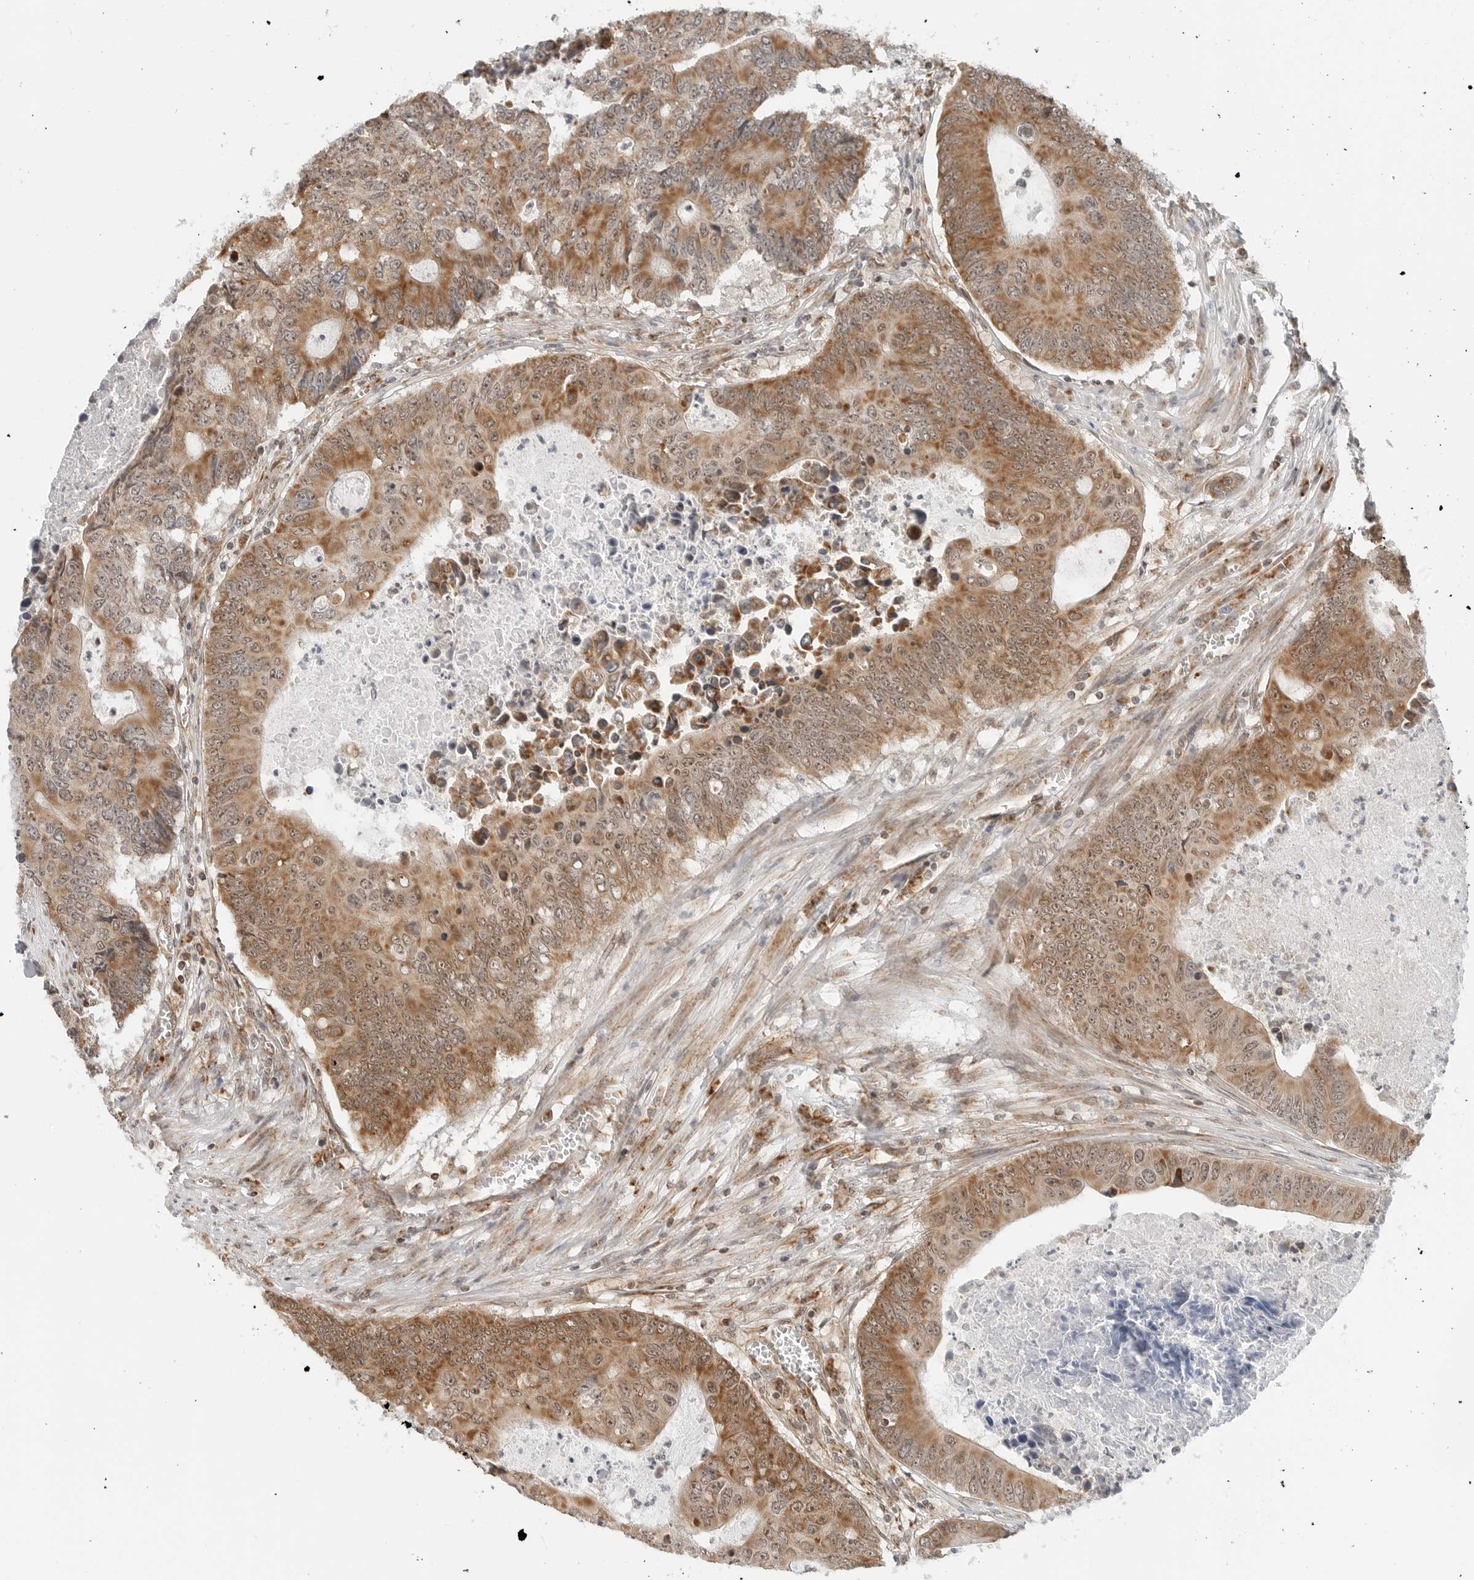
{"staining": {"intensity": "moderate", "quantity": ">75%", "location": "cytoplasmic/membranous,nuclear"}, "tissue": "colorectal cancer", "cell_type": "Tumor cells", "image_type": "cancer", "snomed": [{"axis": "morphology", "description": "Adenocarcinoma, NOS"}, {"axis": "topography", "description": "Colon"}], "caption": "High-magnification brightfield microscopy of adenocarcinoma (colorectal) stained with DAB (3,3'-diaminobenzidine) (brown) and counterstained with hematoxylin (blue). tumor cells exhibit moderate cytoplasmic/membranous and nuclear staining is appreciated in about>75% of cells.", "gene": "POLR3GL", "patient": {"sex": "male", "age": 87}}